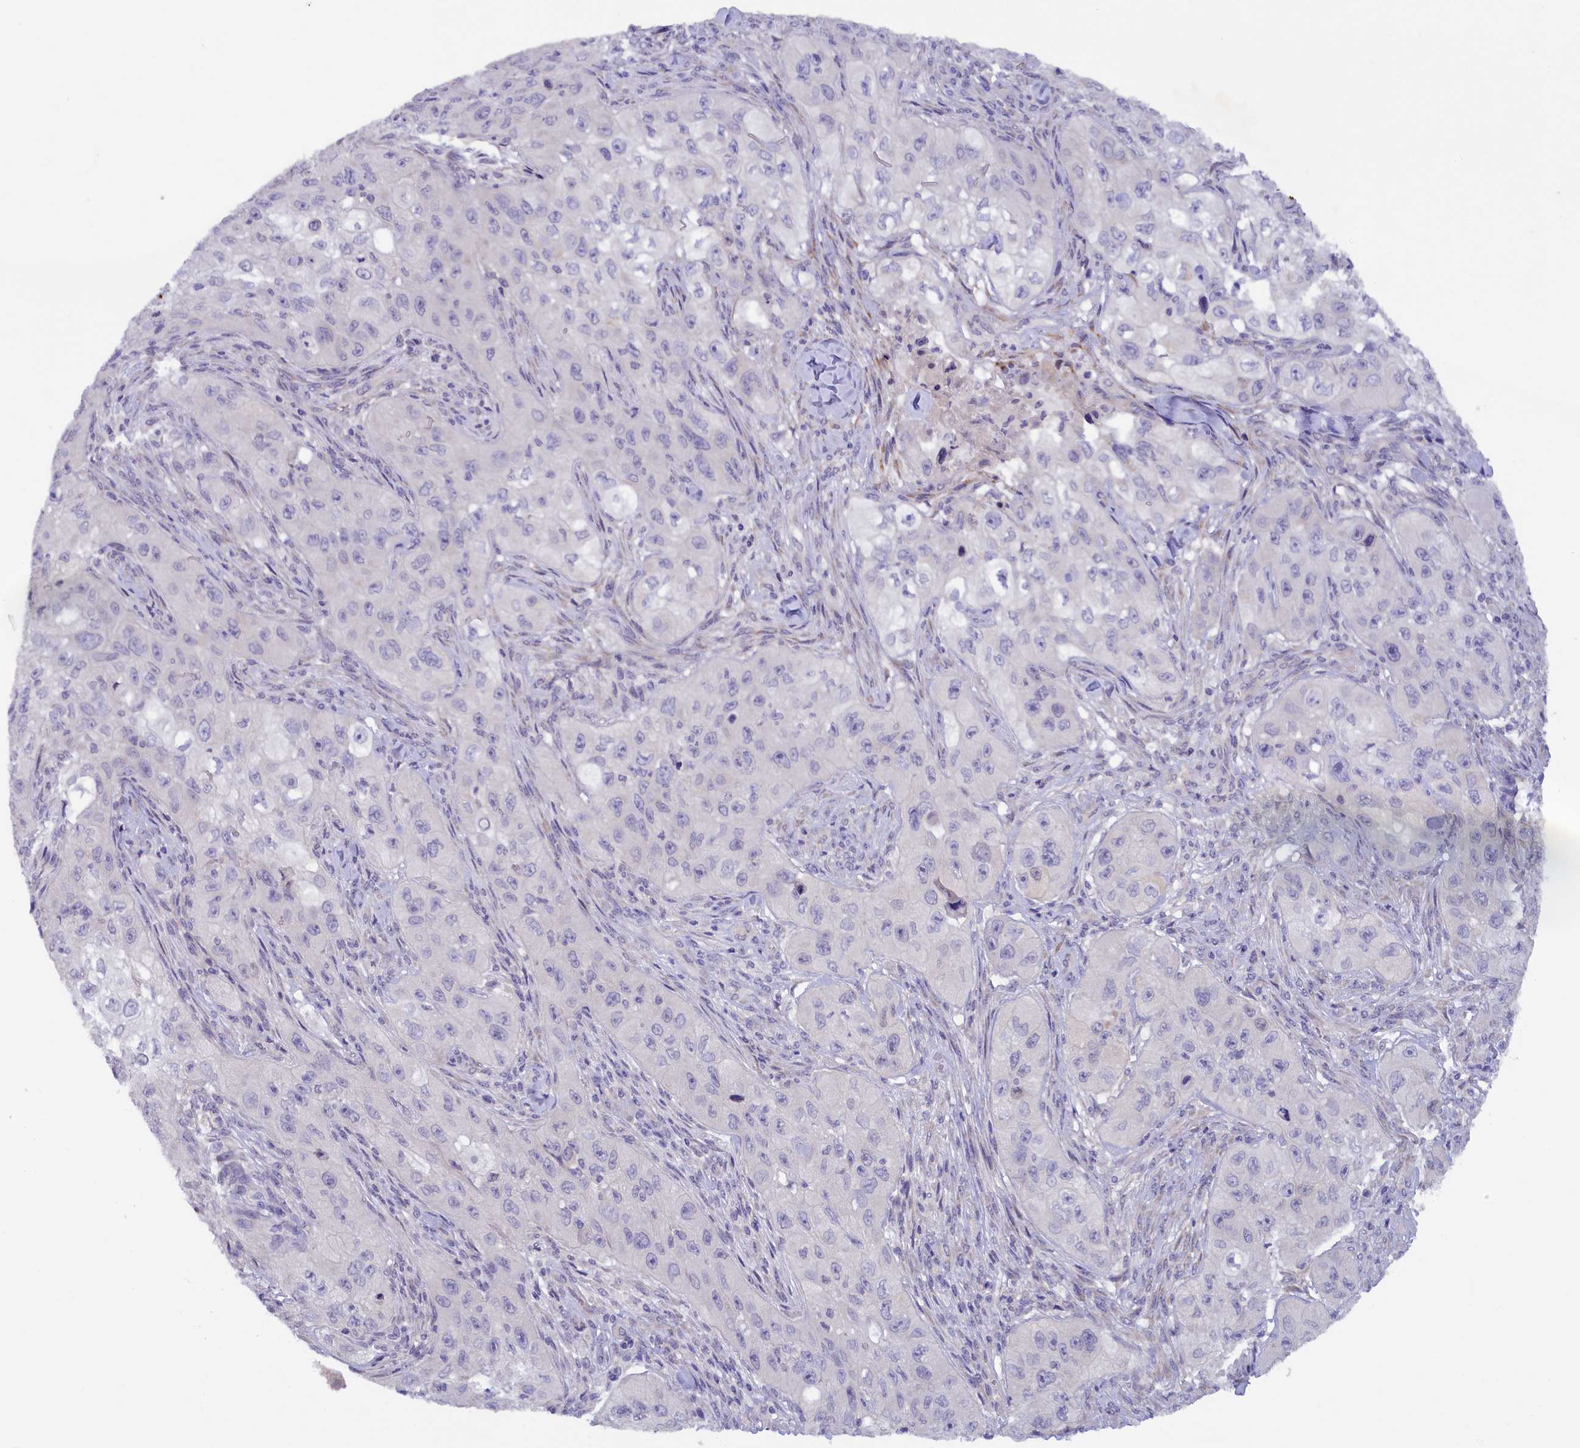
{"staining": {"intensity": "negative", "quantity": "none", "location": "none"}, "tissue": "skin cancer", "cell_type": "Tumor cells", "image_type": "cancer", "snomed": [{"axis": "morphology", "description": "Squamous cell carcinoma, NOS"}, {"axis": "topography", "description": "Skin"}, {"axis": "topography", "description": "Subcutis"}], "caption": "Immunohistochemistry (IHC) of human squamous cell carcinoma (skin) exhibits no expression in tumor cells.", "gene": "ZSWIM4", "patient": {"sex": "male", "age": 73}}